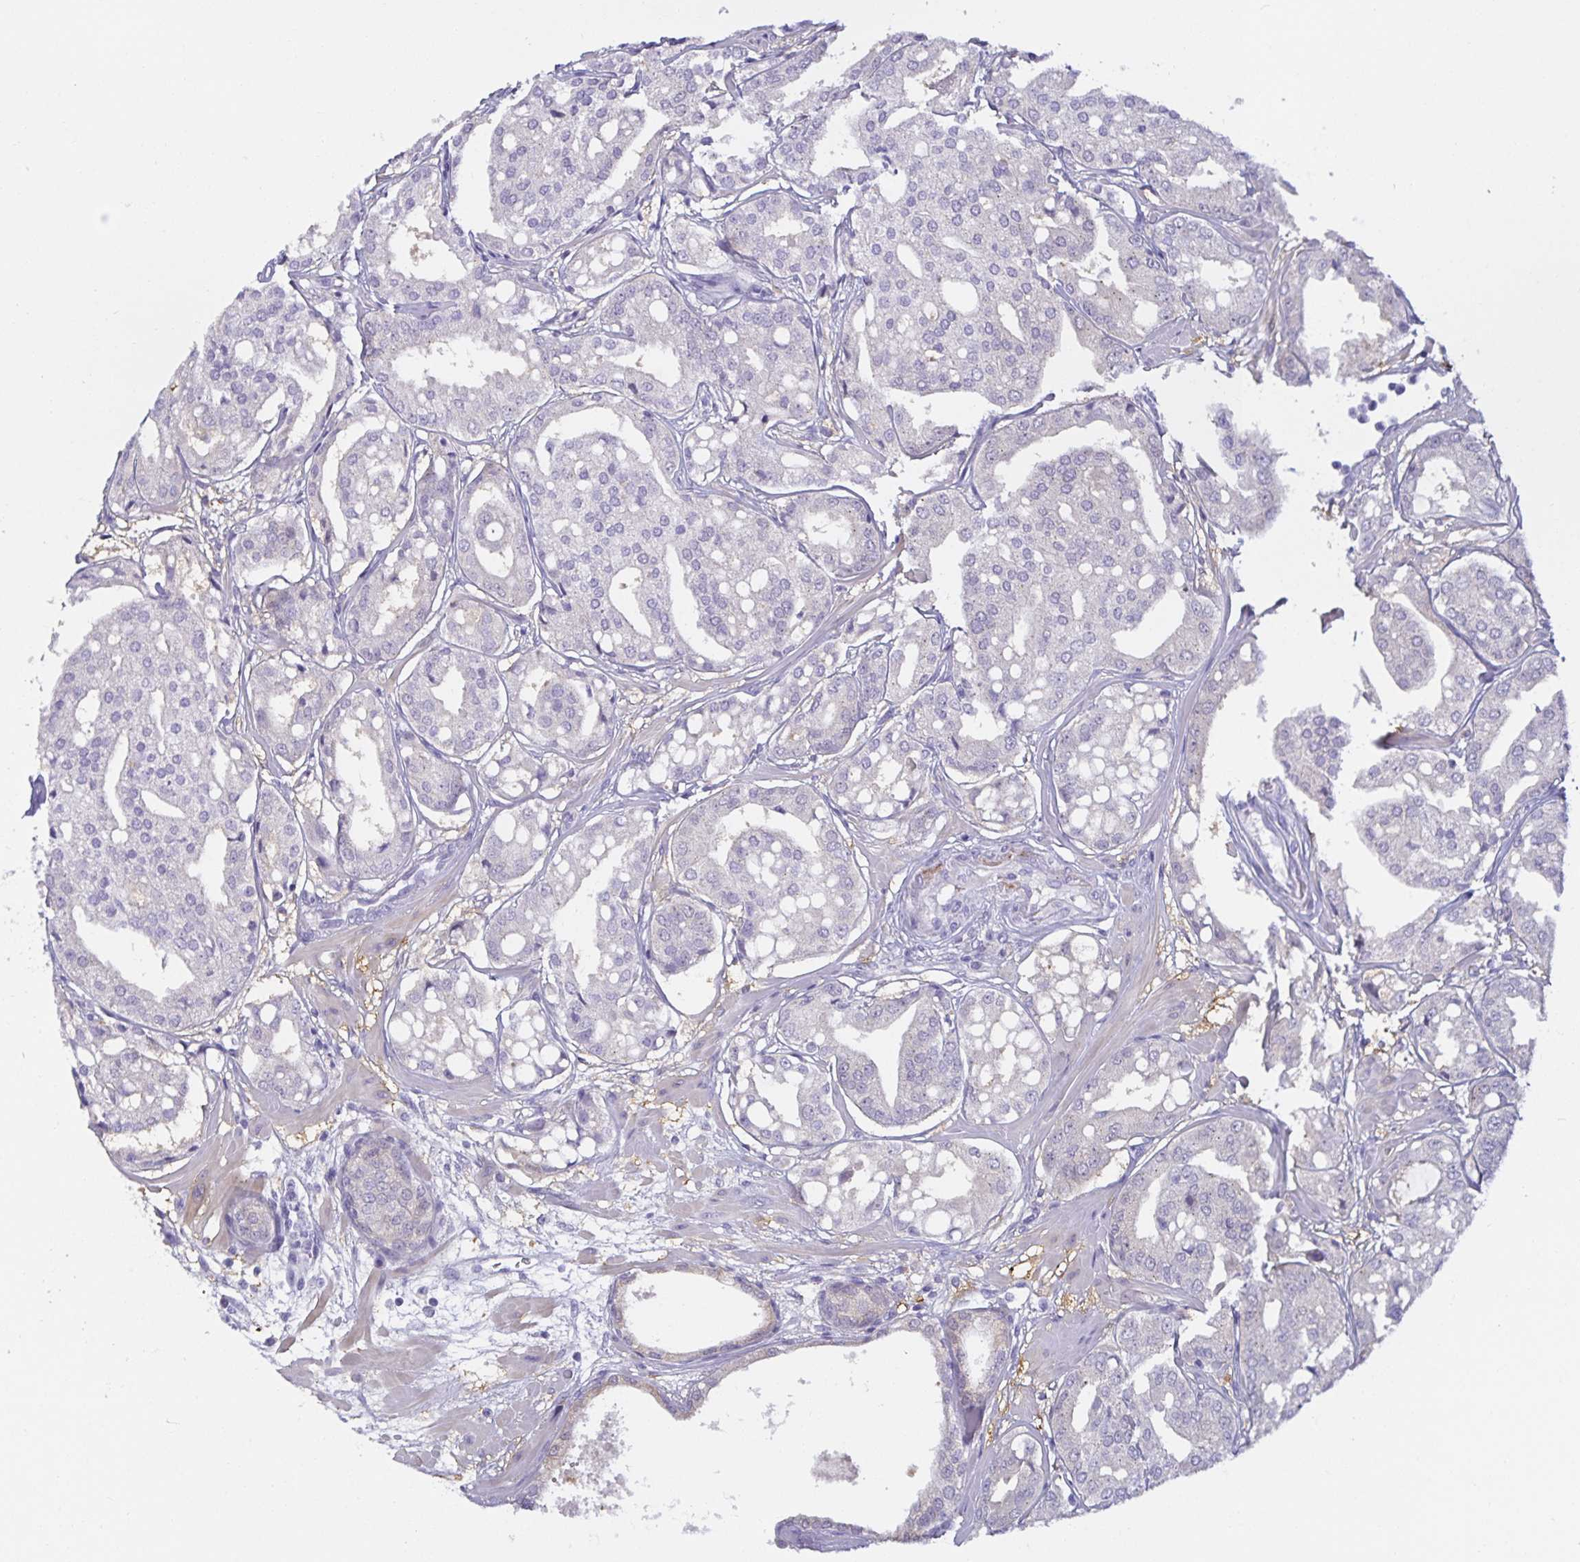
{"staining": {"intensity": "negative", "quantity": "none", "location": "none"}, "tissue": "renal cancer", "cell_type": "Tumor cells", "image_type": "cancer", "snomed": [{"axis": "morphology", "description": "Adenocarcinoma, NOS"}, {"axis": "topography", "description": "Urinary bladder"}], "caption": "Immunohistochemistry histopathology image of neoplastic tissue: renal cancer (adenocarcinoma) stained with DAB (3,3'-diaminobenzidine) displays no significant protein staining in tumor cells.", "gene": "MON2", "patient": {"sex": "male", "age": 61}}